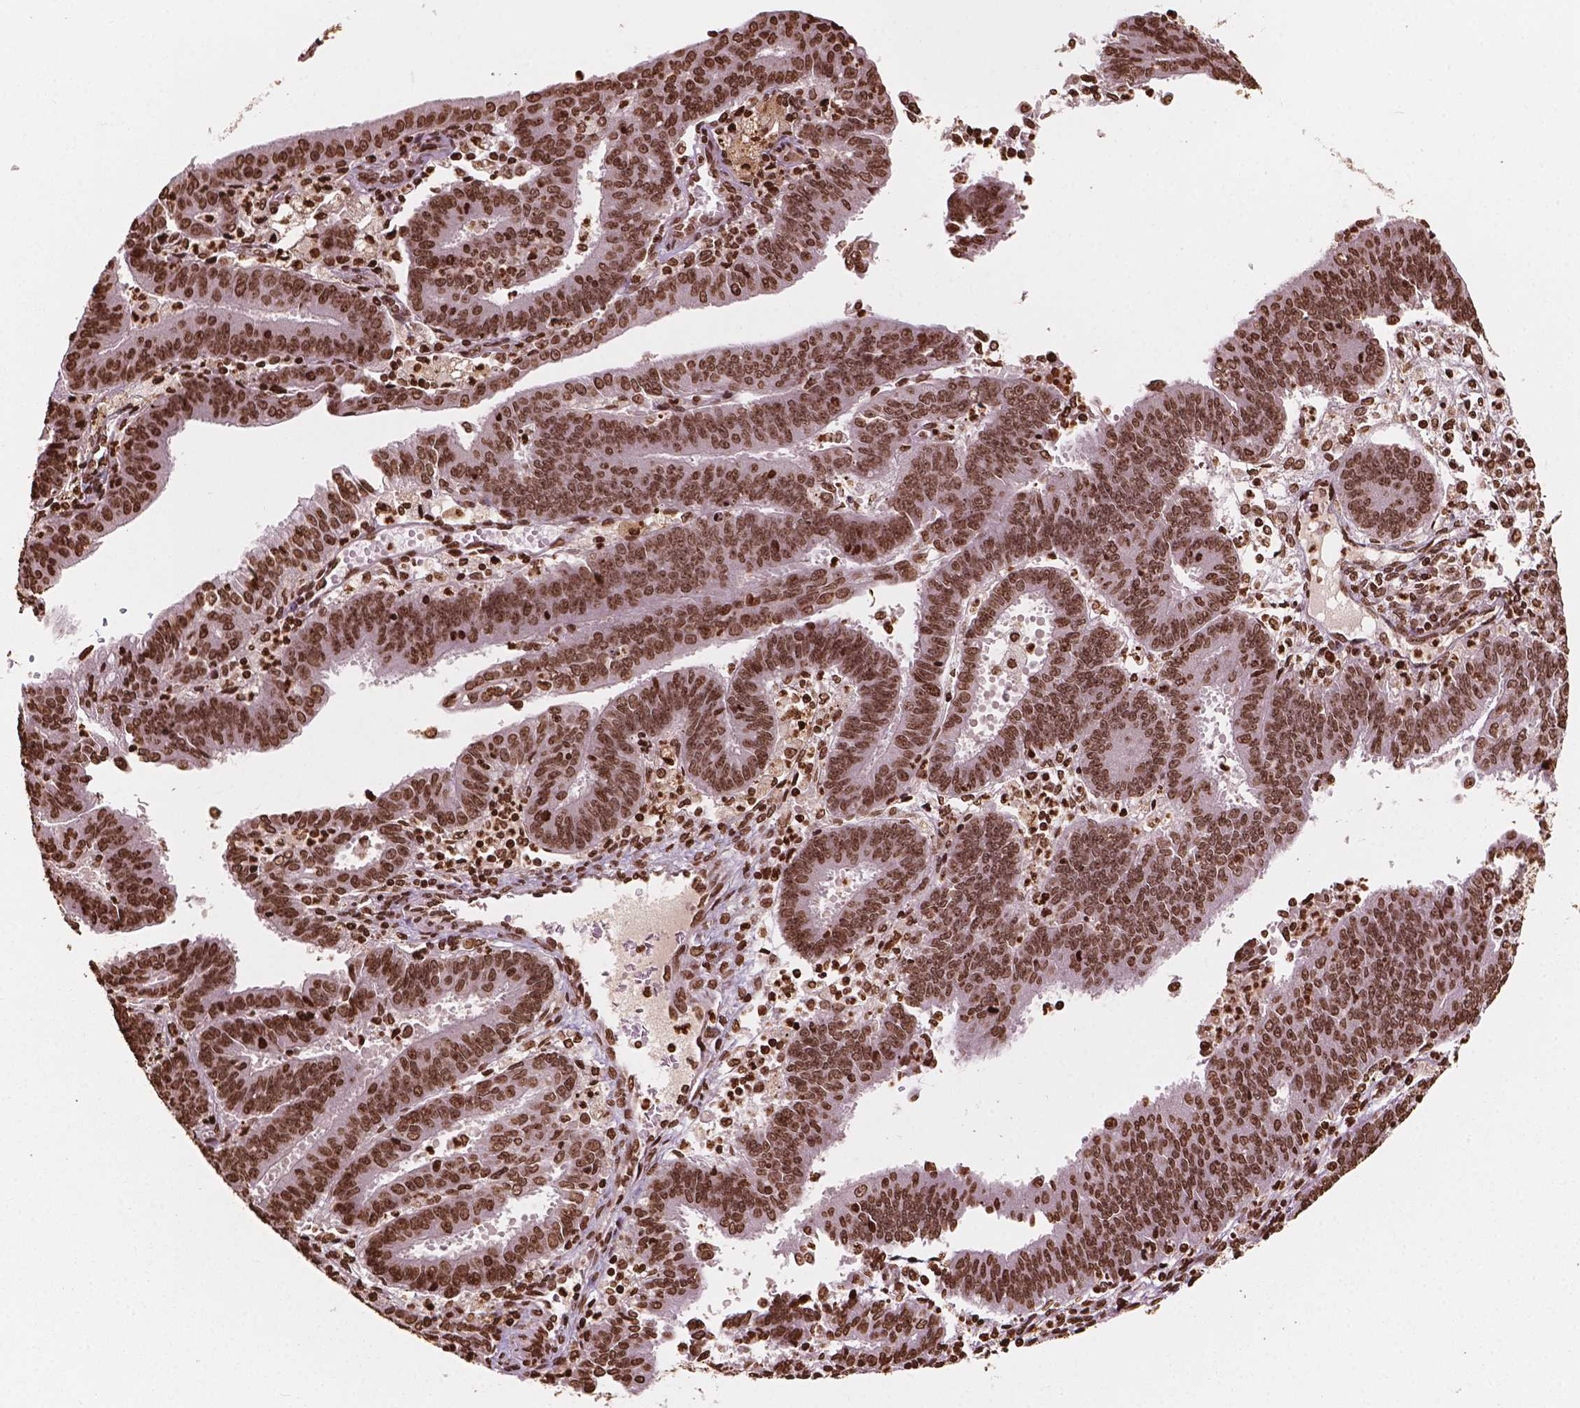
{"staining": {"intensity": "strong", "quantity": ">75%", "location": "nuclear"}, "tissue": "endometrial cancer", "cell_type": "Tumor cells", "image_type": "cancer", "snomed": [{"axis": "morphology", "description": "Adenocarcinoma, NOS"}, {"axis": "topography", "description": "Endometrium"}], "caption": "Immunohistochemical staining of human endometrial cancer reveals strong nuclear protein expression in approximately >75% of tumor cells.", "gene": "H3C7", "patient": {"sex": "female", "age": 73}}